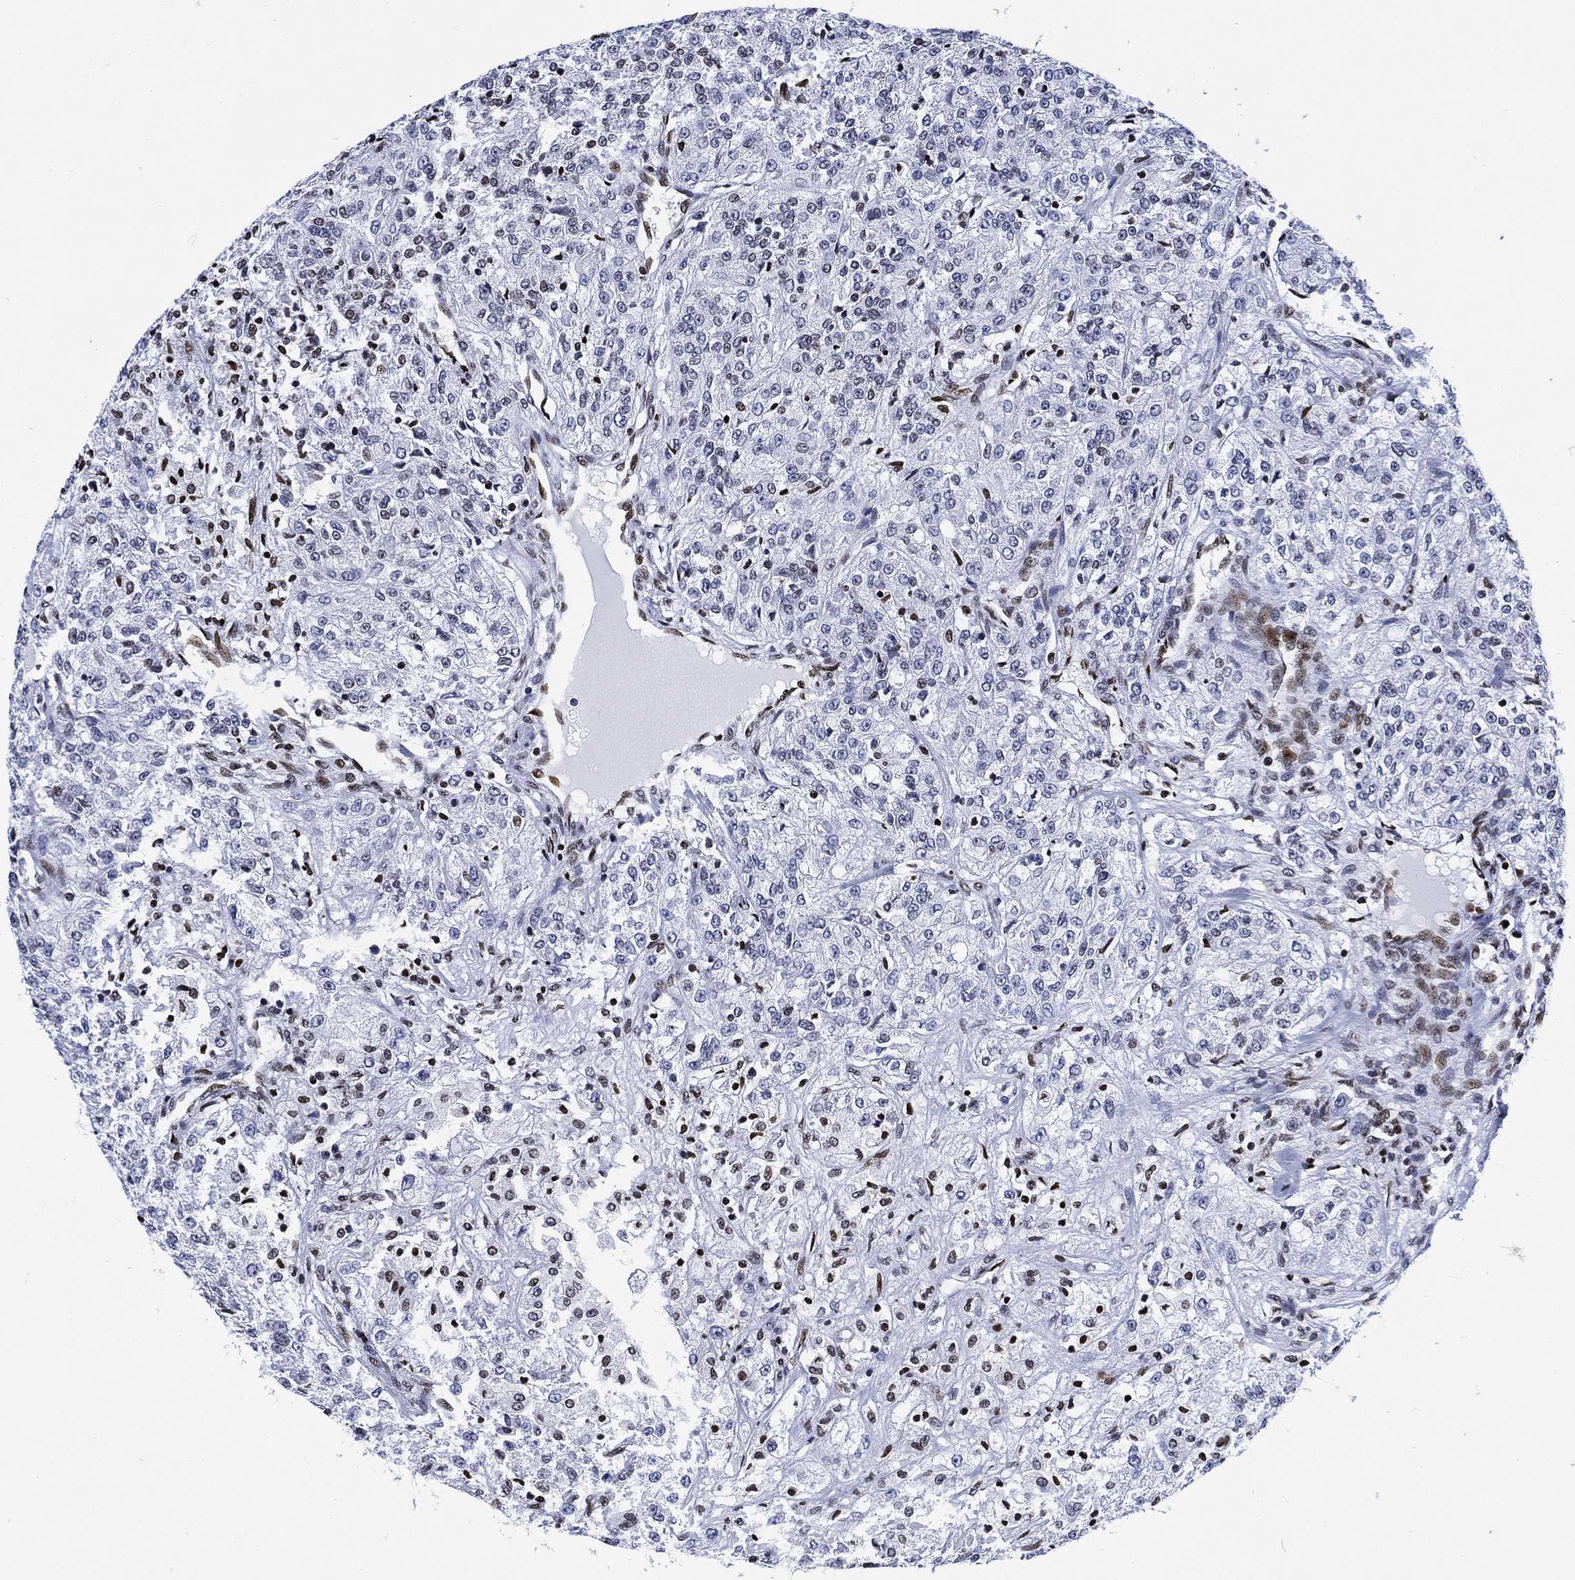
{"staining": {"intensity": "negative", "quantity": "none", "location": "none"}, "tissue": "renal cancer", "cell_type": "Tumor cells", "image_type": "cancer", "snomed": [{"axis": "morphology", "description": "Adenocarcinoma, NOS"}, {"axis": "topography", "description": "Kidney"}], "caption": "The micrograph demonstrates no staining of tumor cells in renal adenocarcinoma. (DAB immunohistochemistry visualized using brightfield microscopy, high magnification).", "gene": "H1-10", "patient": {"sex": "female", "age": 63}}